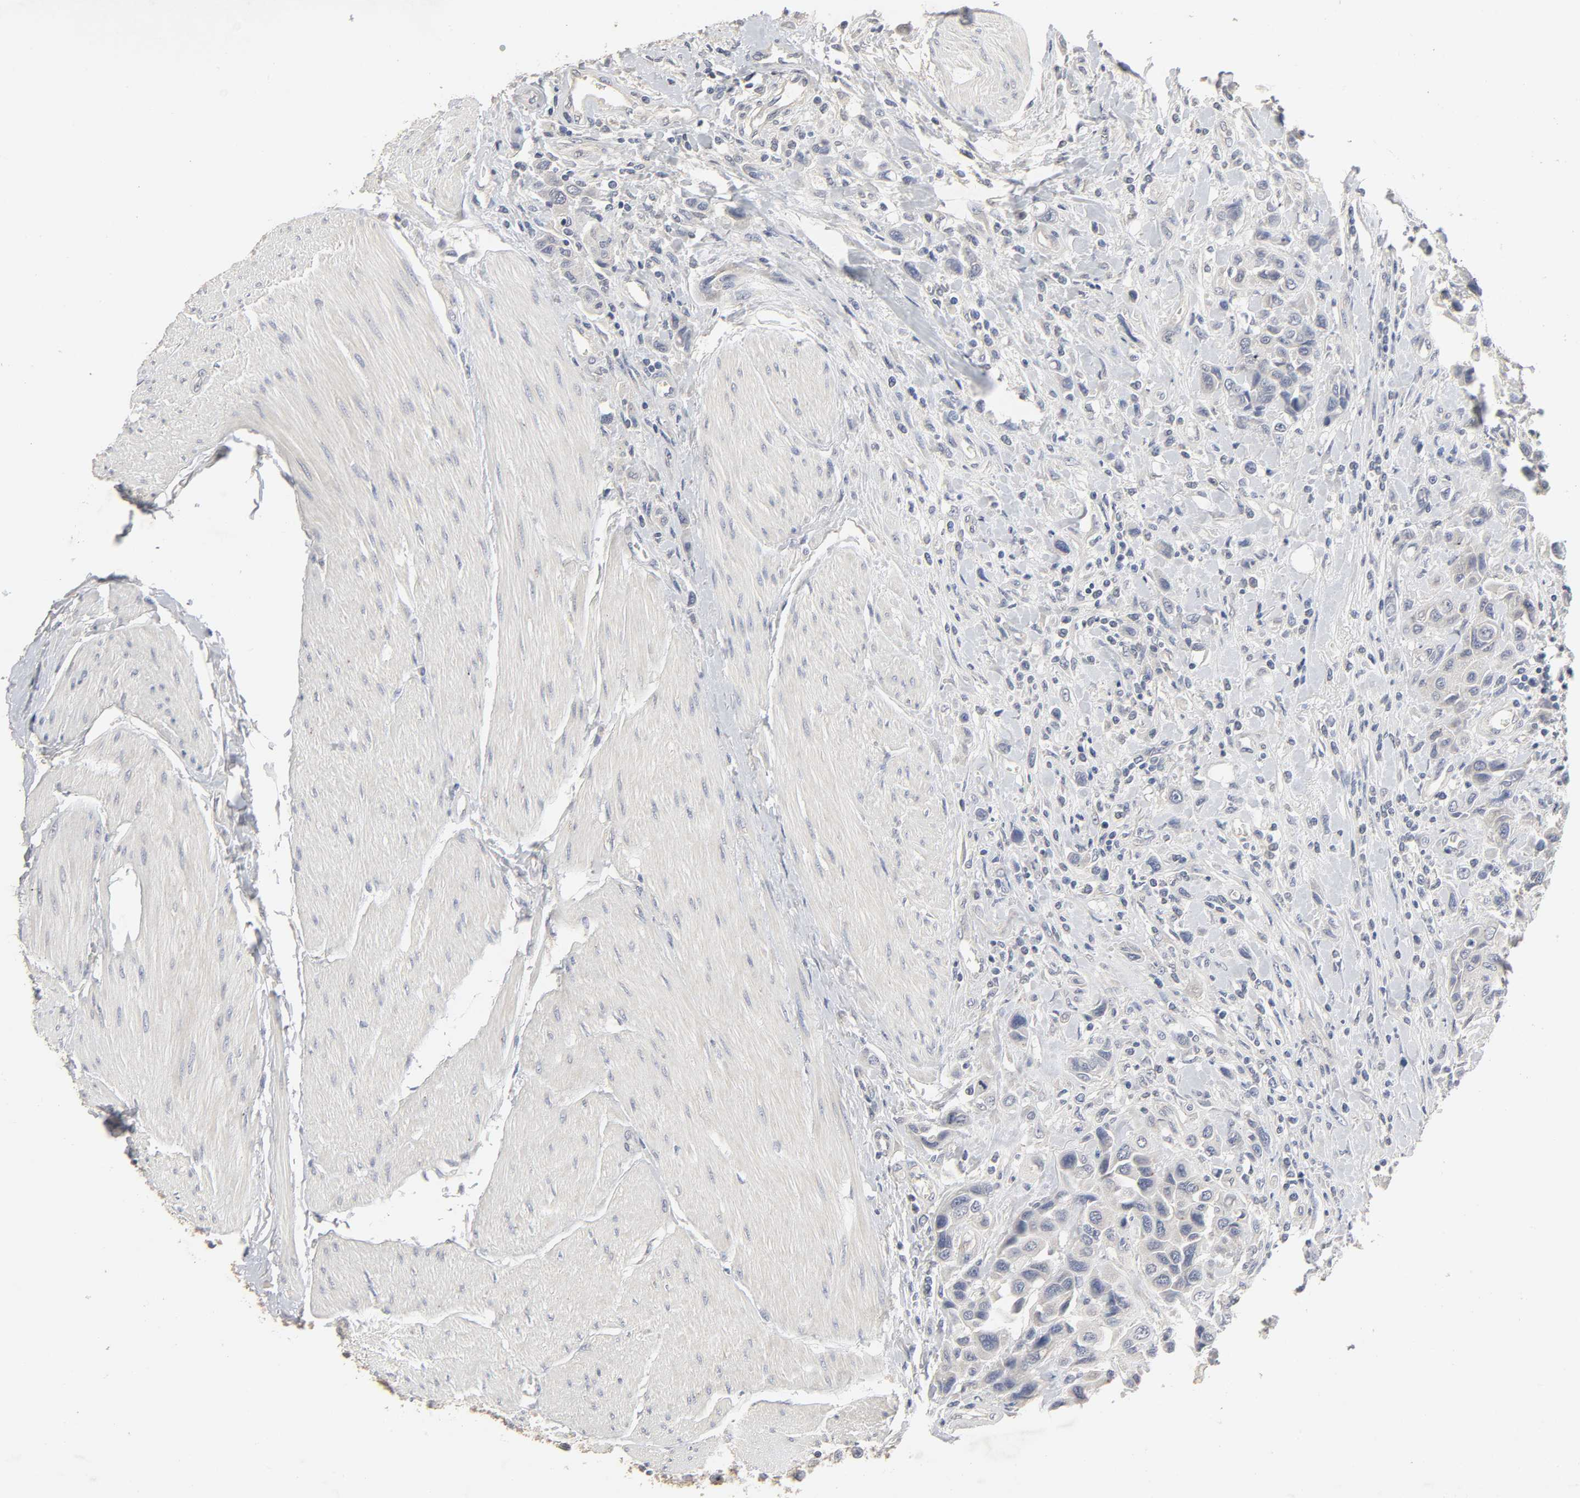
{"staining": {"intensity": "negative", "quantity": "none", "location": "none"}, "tissue": "urothelial cancer", "cell_type": "Tumor cells", "image_type": "cancer", "snomed": [{"axis": "morphology", "description": "Urothelial carcinoma, High grade"}, {"axis": "topography", "description": "Urinary bladder"}], "caption": "Urothelial cancer stained for a protein using immunohistochemistry (IHC) reveals no expression tumor cells.", "gene": "SLC10A2", "patient": {"sex": "male", "age": 50}}